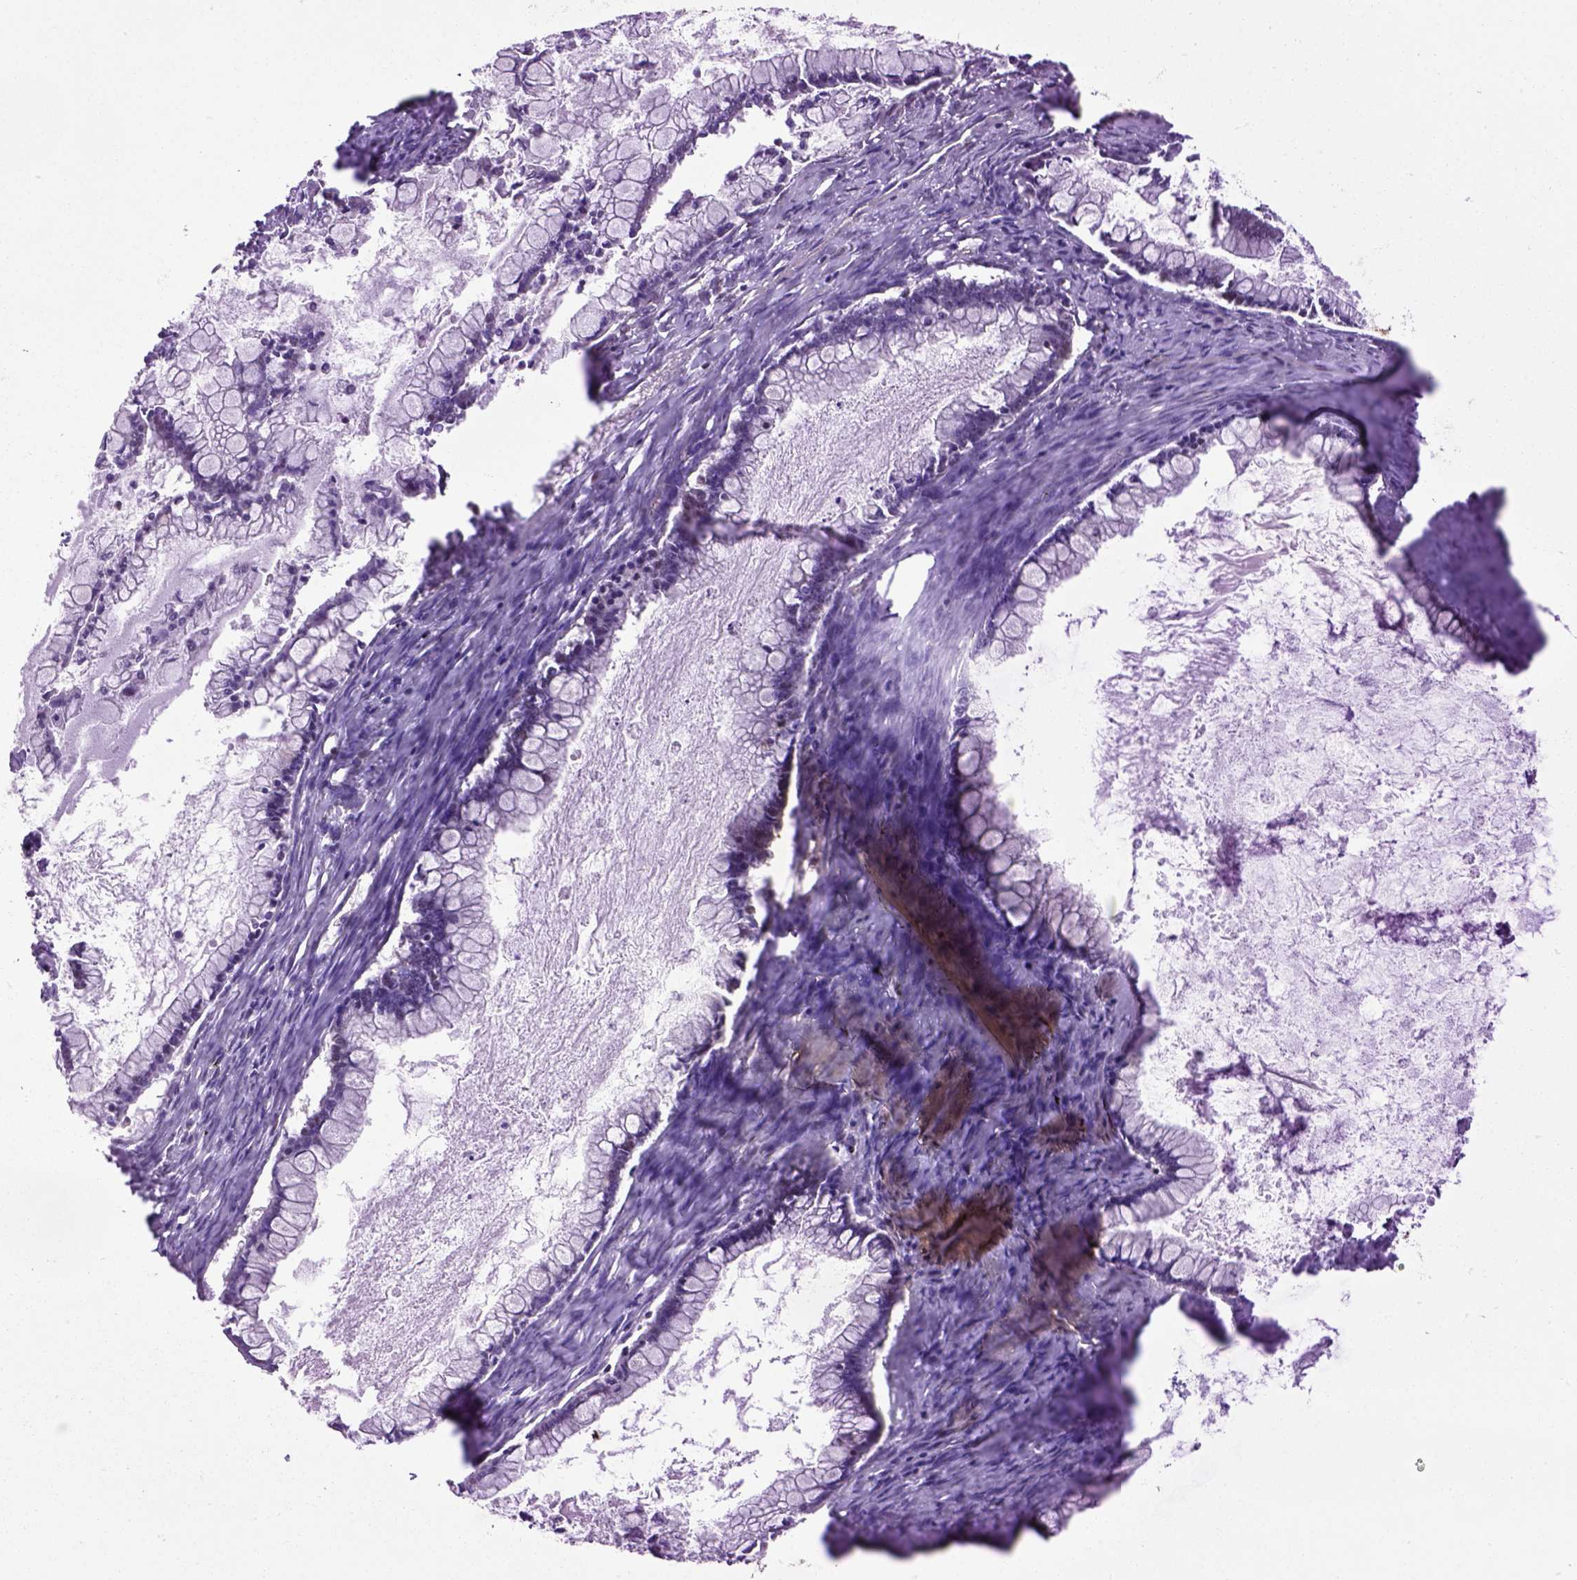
{"staining": {"intensity": "moderate", "quantity": "<25%", "location": "nuclear"}, "tissue": "ovarian cancer", "cell_type": "Tumor cells", "image_type": "cancer", "snomed": [{"axis": "morphology", "description": "Cystadenocarcinoma, mucinous, NOS"}, {"axis": "topography", "description": "Ovary"}], "caption": "An immunohistochemistry (IHC) photomicrograph of tumor tissue is shown. Protein staining in brown shows moderate nuclear positivity in ovarian cancer within tumor cells.", "gene": "CELF1", "patient": {"sex": "female", "age": 67}}